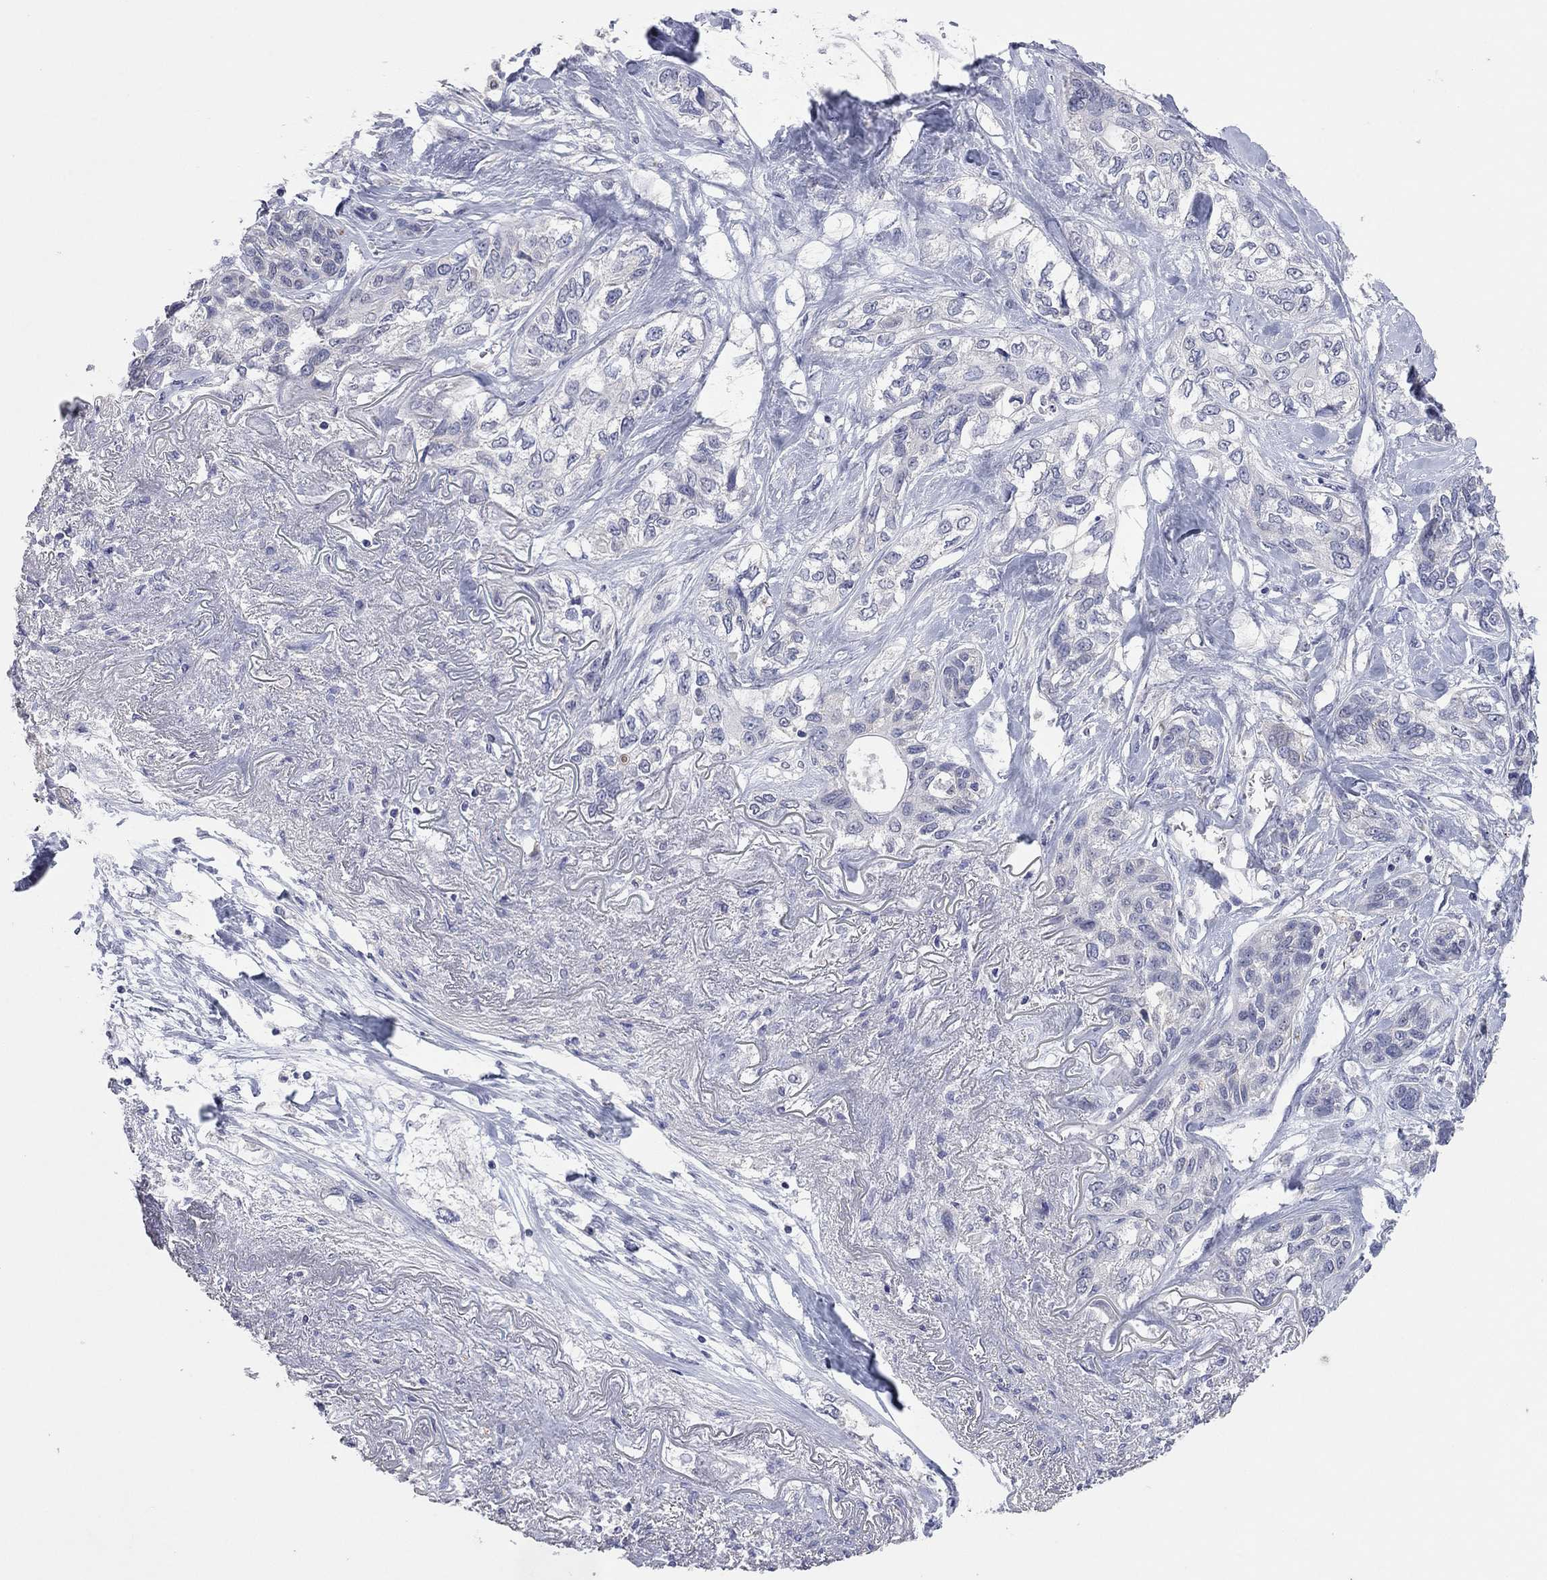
{"staining": {"intensity": "negative", "quantity": "none", "location": "none"}, "tissue": "lung cancer", "cell_type": "Tumor cells", "image_type": "cancer", "snomed": [{"axis": "morphology", "description": "Squamous cell carcinoma, NOS"}, {"axis": "topography", "description": "Lung"}], "caption": "This photomicrograph is of lung cancer stained with immunohistochemistry (IHC) to label a protein in brown with the nuclei are counter-stained blue. There is no expression in tumor cells.", "gene": "MMP13", "patient": {"sex": "female", "age": 70}}